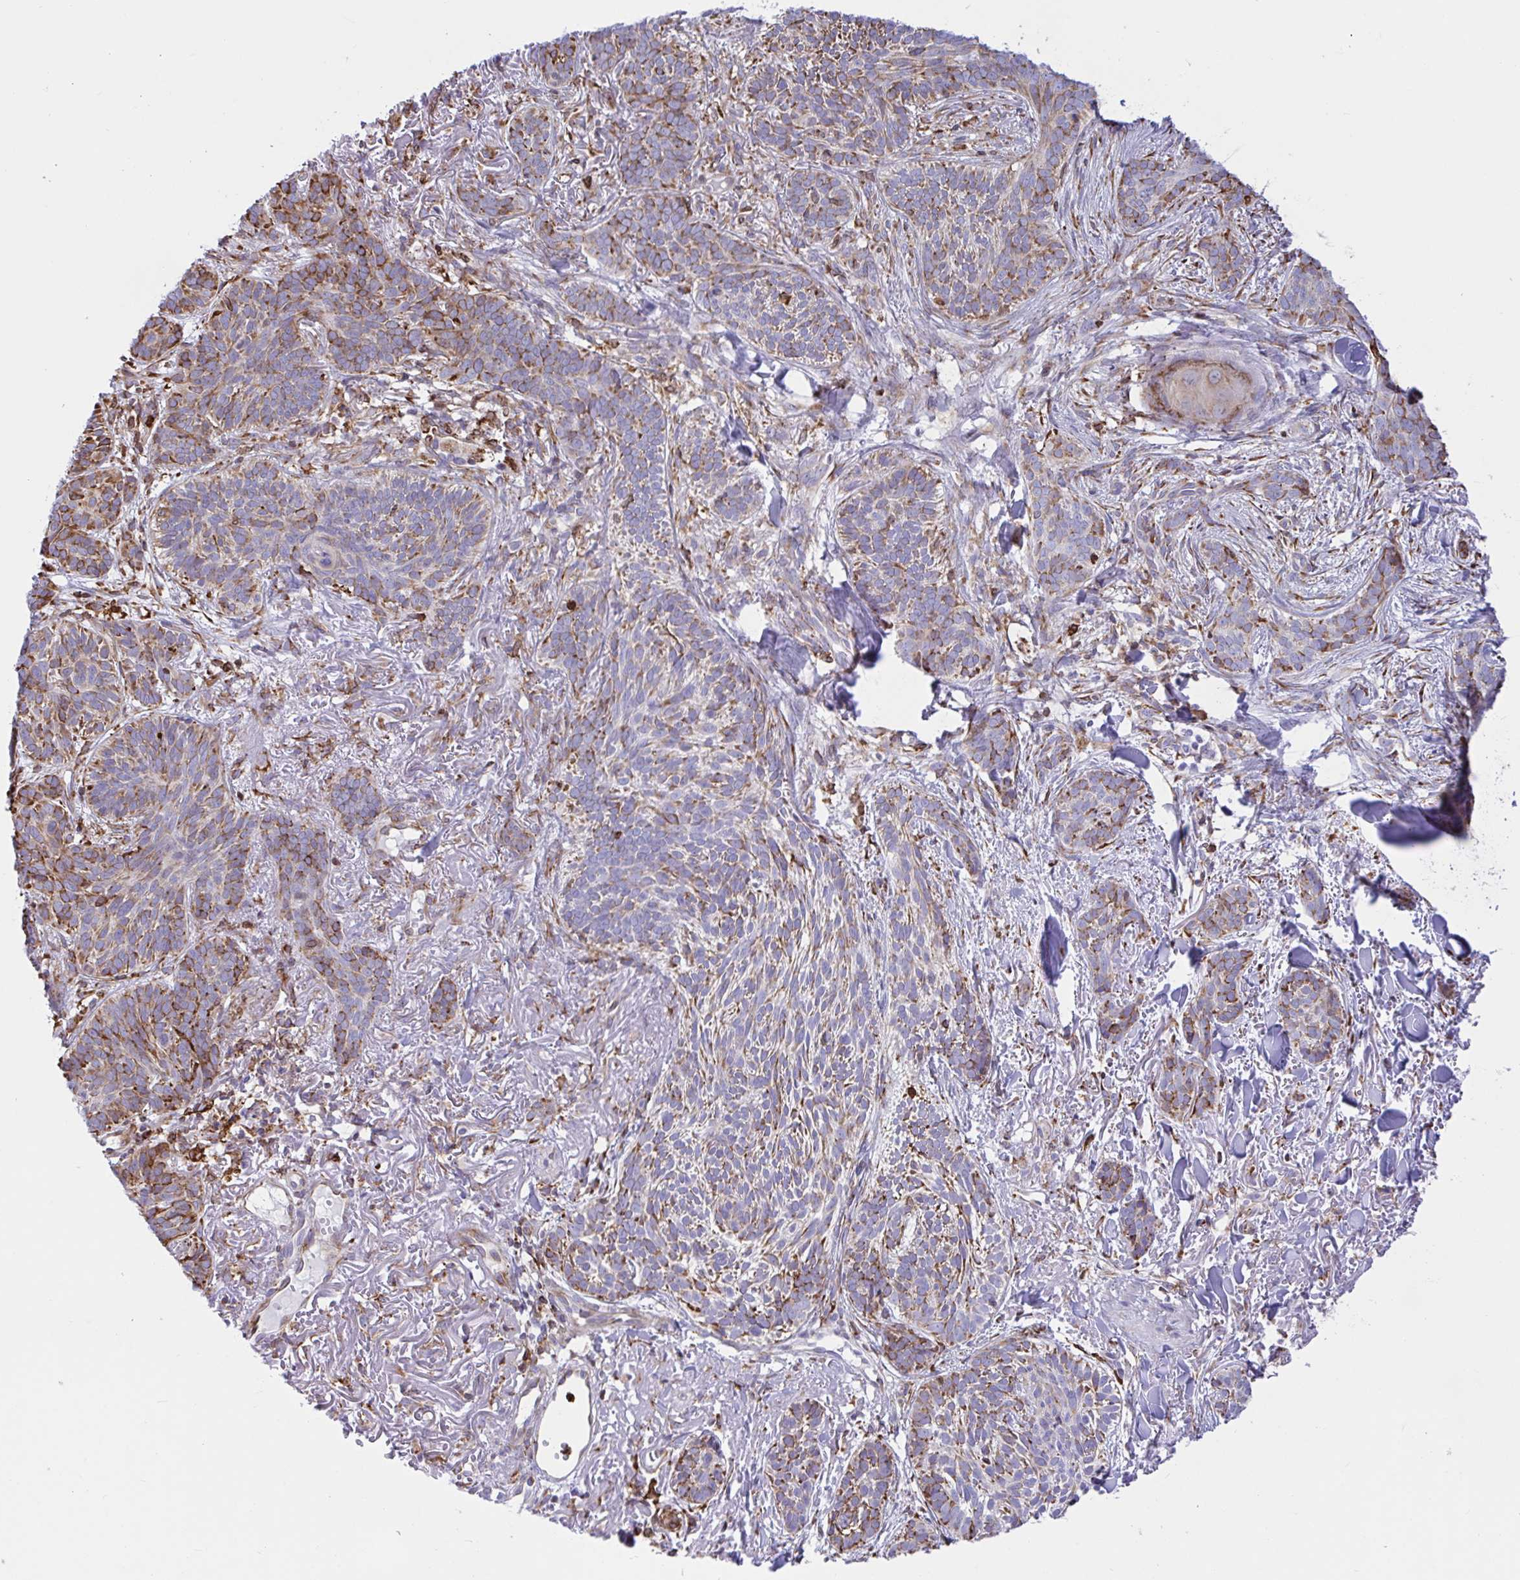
{"staining": {"intensity": "moderate", "quantity": "25%-75%", "location": "cytoplasmic/membranous"}, "tissue": "skin cancer", "cell_type": "Tumor cells", "image_type": "cancer", "snomed": [{"axis": "morphology", "description": "Basal cell carcinoma"}, {"axis": "topography", "description": "Skin"}], "caption": "Tumor cells exhibit moderate cytoplasmic/membranous positivity in about 25%-75% of cells in skin cancer (basal cell carcinoma). The protein of interest is shown in brown color, while the nuclei are stained blue.", "gene": "CLGN", "patient": {"sex": "female", "age": 78}}